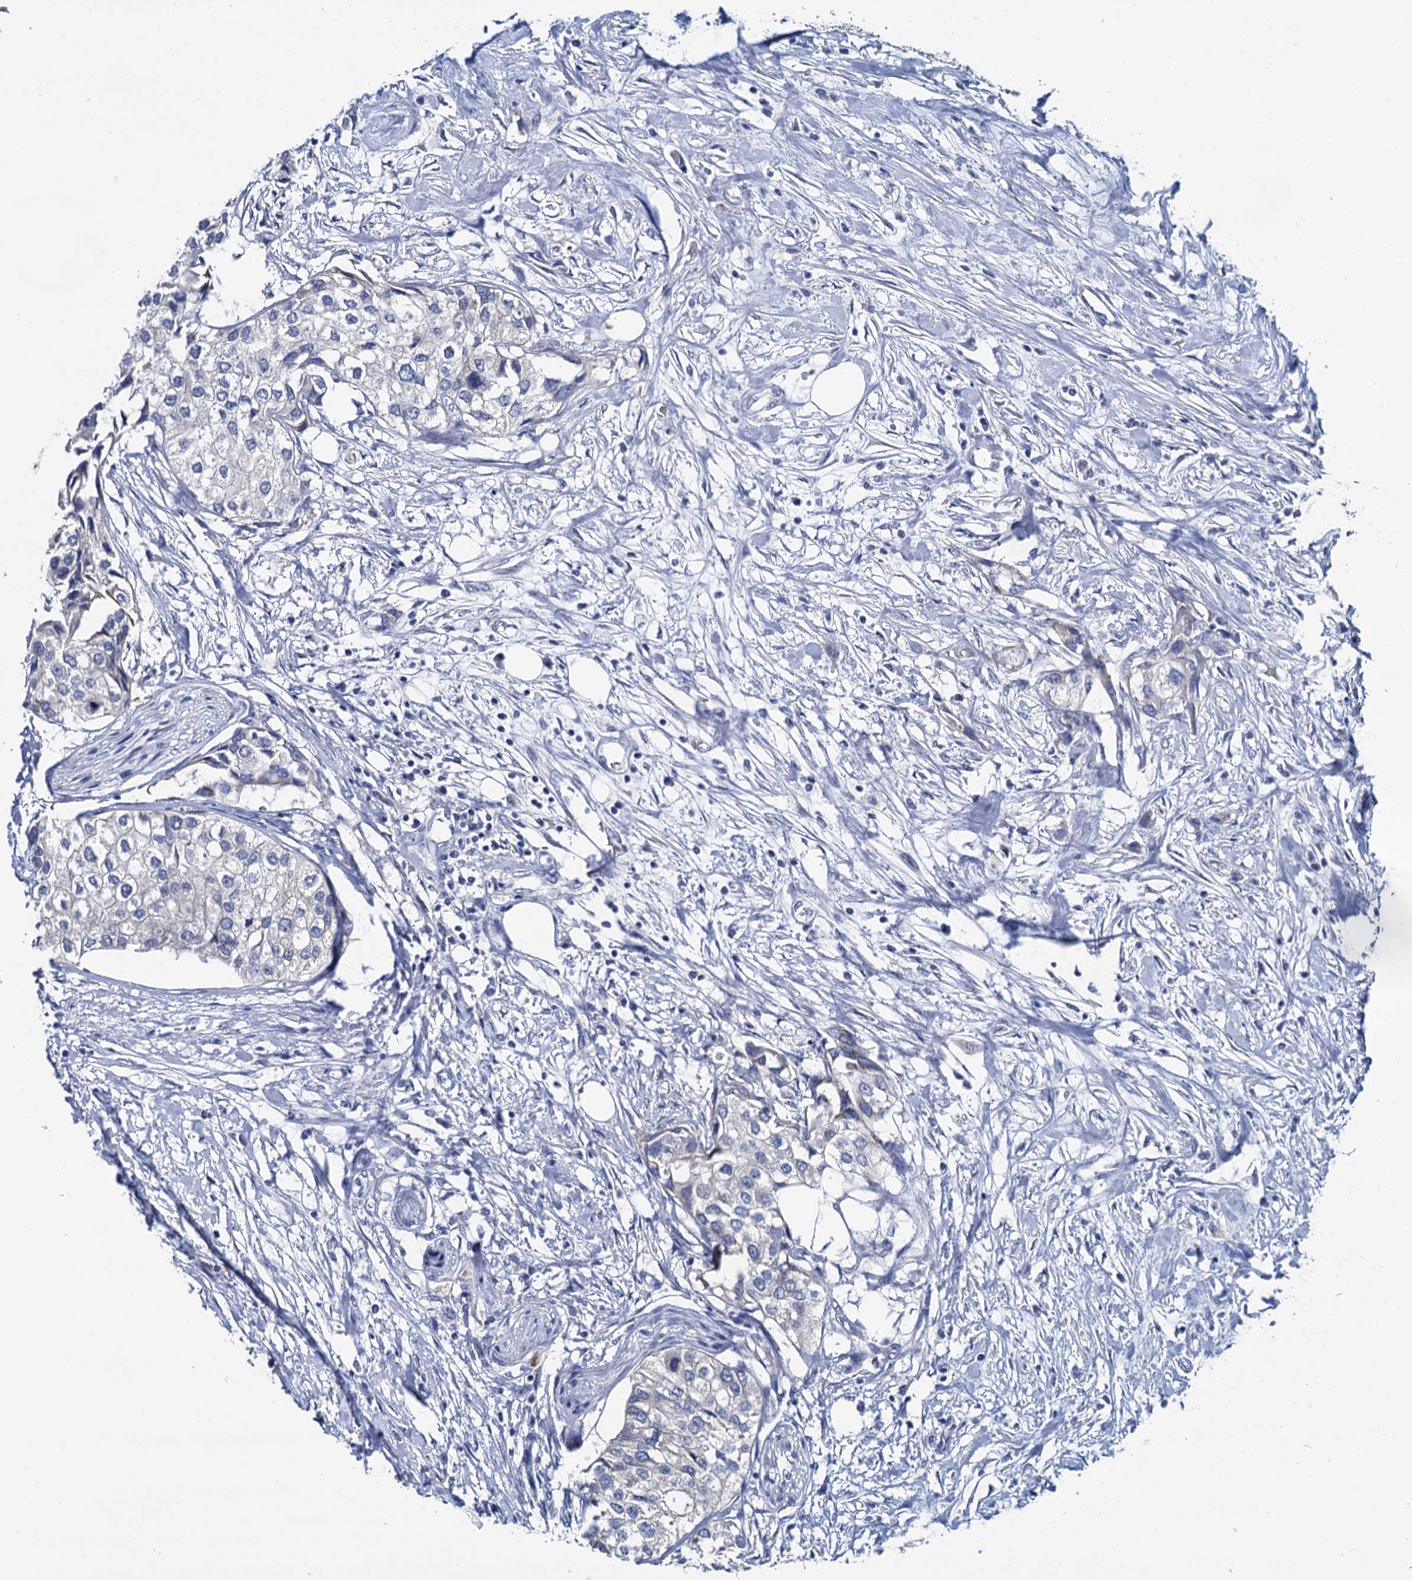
{"staining": {"intensity": "negative", "quantity": "none", "location": "none"}, "tissue": "urothelial cancer", "cell_type": "Tumor cells", "image_type": "cancer", "snomed": [{"axis": "morphology", "description": "Urothelial carcinoma, High grade"}, {"axis": "topography", "description": "Urinary bladder"}], "caption": "Tumor cells show no significant protein positivity in high-grade urothelial carcinoma.", "gene": "MIOX", "patient": {"sex": "male", "age": 64}}